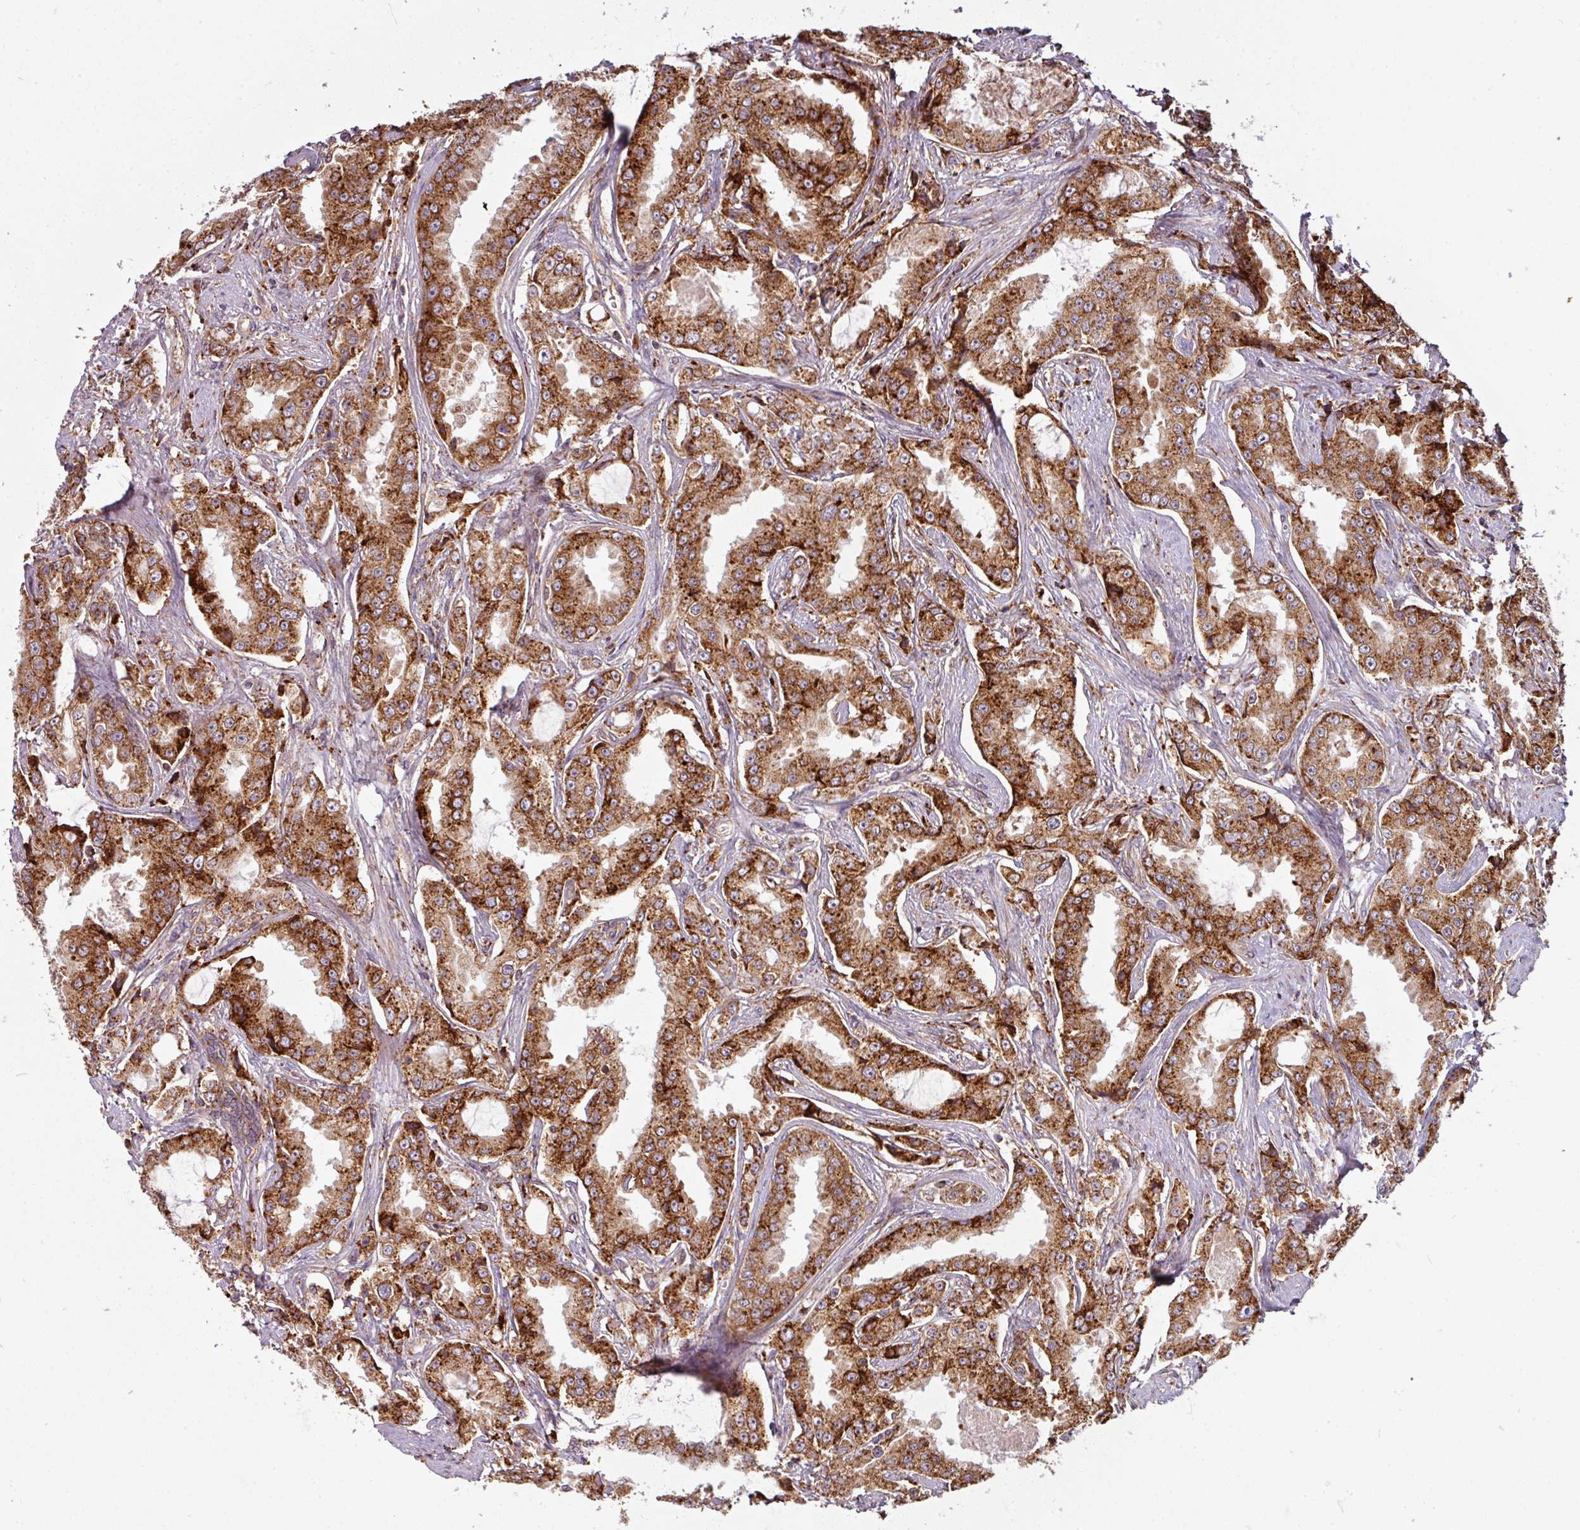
{"staining": {"intensity": "strong", "quantity": ">75%", "location": "cytoplasmic/membranous"}, "tissue": "prostate cancer", "cell_type": "Tumor cells", "image_type": "cancer", "snomed": [{"axis": "morphology", "description": "Adenocarcinoma, High grade"}, {"axis": "topography", "description": "Prostate"}], "caption": "Protein expression analysis of prostate high-grade adenocarcinoma reveals strong cytoplasmic/membranous expression in about >75% of tumor cells.", "gene": "MAGT1", "patient": {"sex": "male", "age": 73}}